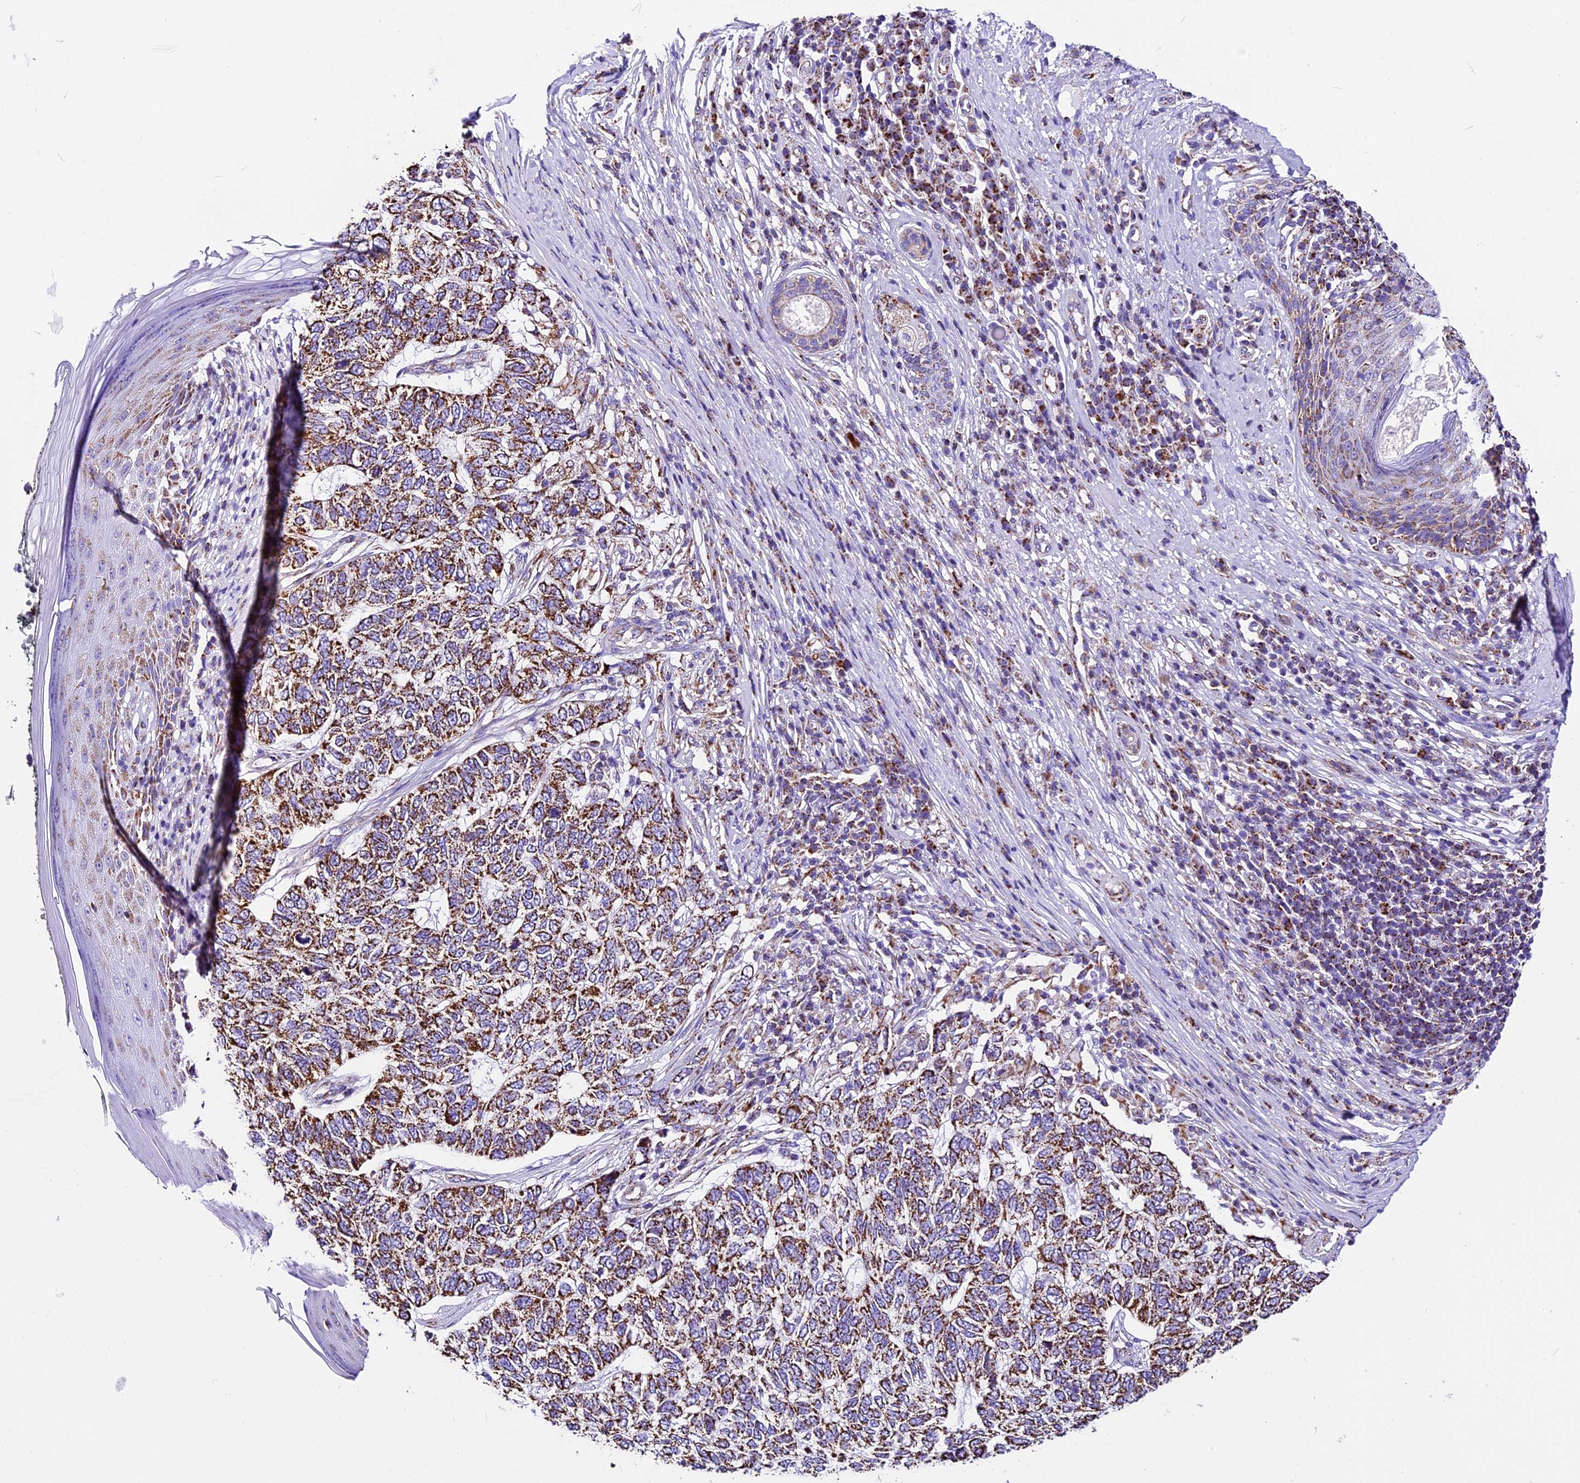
{"staining": {"intensity": "strong", "quantity": ">75%", "location": "cytoplasmic/membranous"}, "tissue": "skin cancer", "cell_type": "Tumor cells", "image_type": "cancer", "snomed": [{"axis": "morphology", "description": "Basal cell carcinoma"}, {"axis": "topography", "description": "Skin"}], "caption": "Protein expression analysis of human skin cancer reveals strong cytoplasmic/membranous staining in about >75% of tumor cells.", "gene": "DCAF5", "patient": {"sex": "female", "age": 65}}